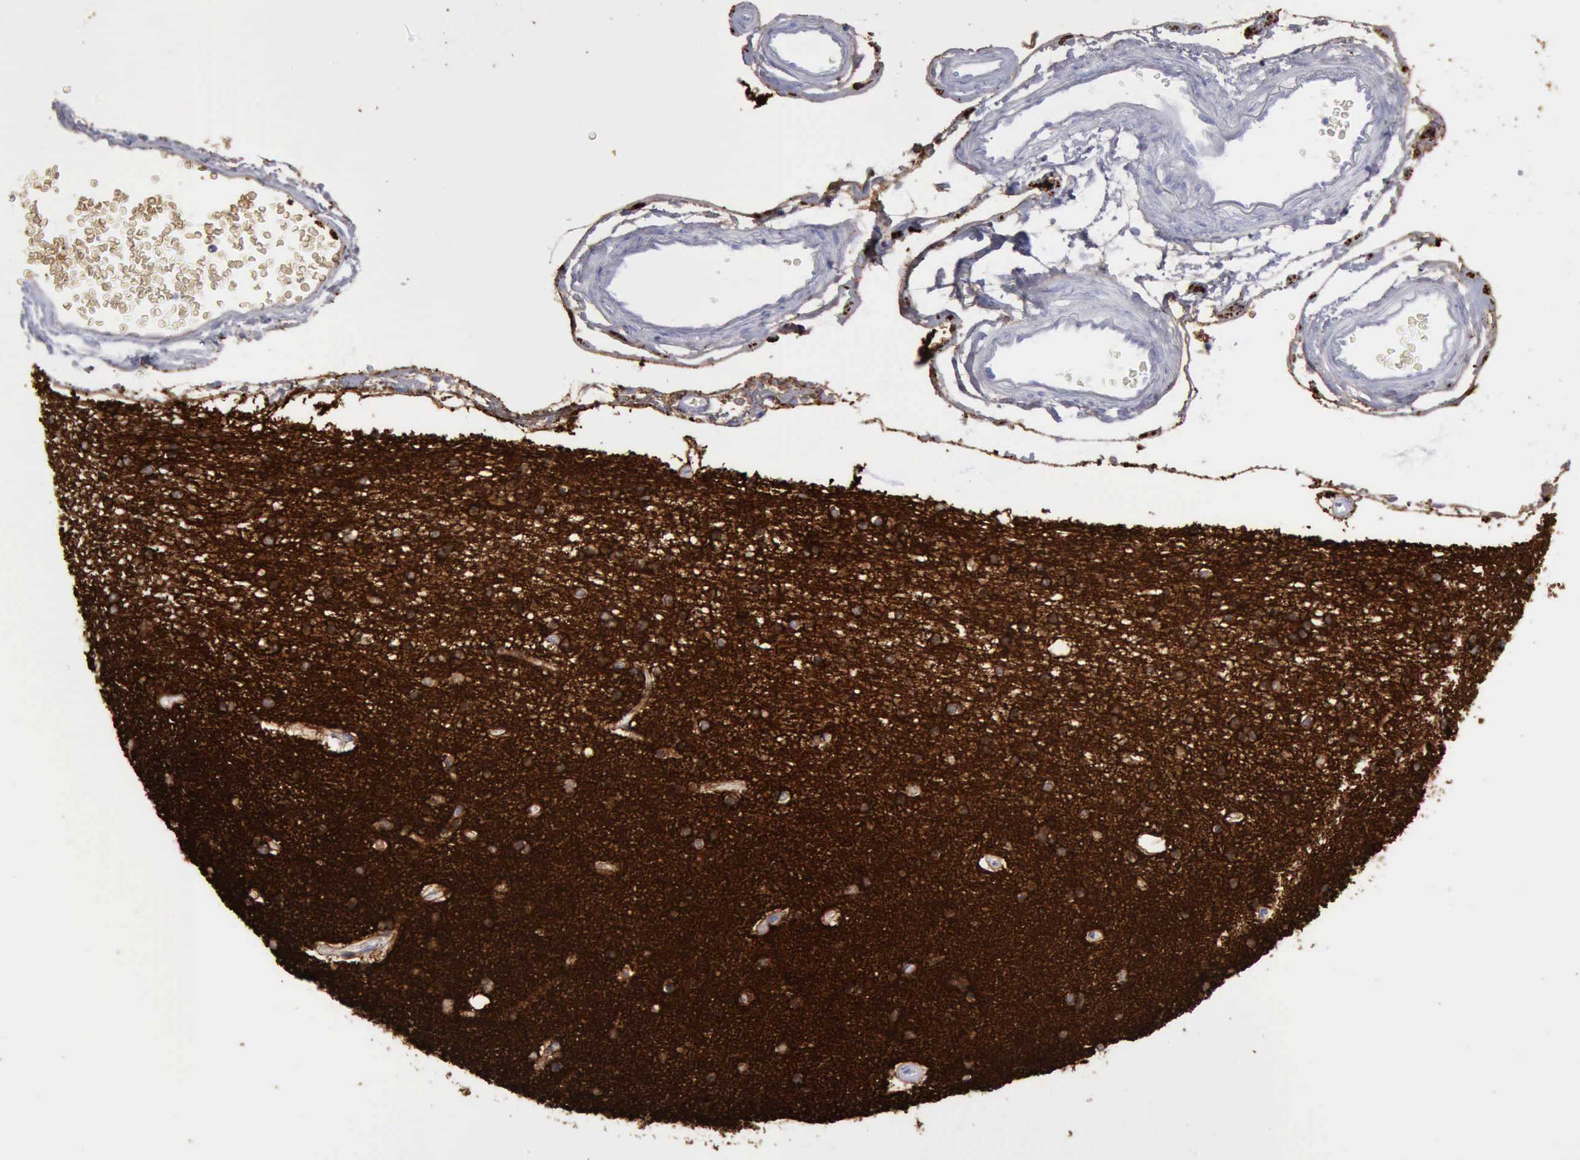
{"staining": {"intensity": "moderate", "quantity": "25%-75%", "location": "cytoplasmic/membranous"}, "tissue": "hippocampus", "cell_type": "Glial cells", "image_type": "normal", "snomed": [{"axis": "morphology", "description": "Normal tissue, NOS"}, {"axis": "topography", "description": "Hippocampus"}], "caption": "Immunohistochemical staining of unremarkable human hippocampus reveals medium levels of moderate cytoplasmic/membranous positivity in about 25%-75% of glial cells. The staining was performed using DAB, with brown indicating positive protein expression. Nuclei are stained blue with hematoxylin.", "gene": "NCAM1", "patient": {"sex": "female", "age": 54}}